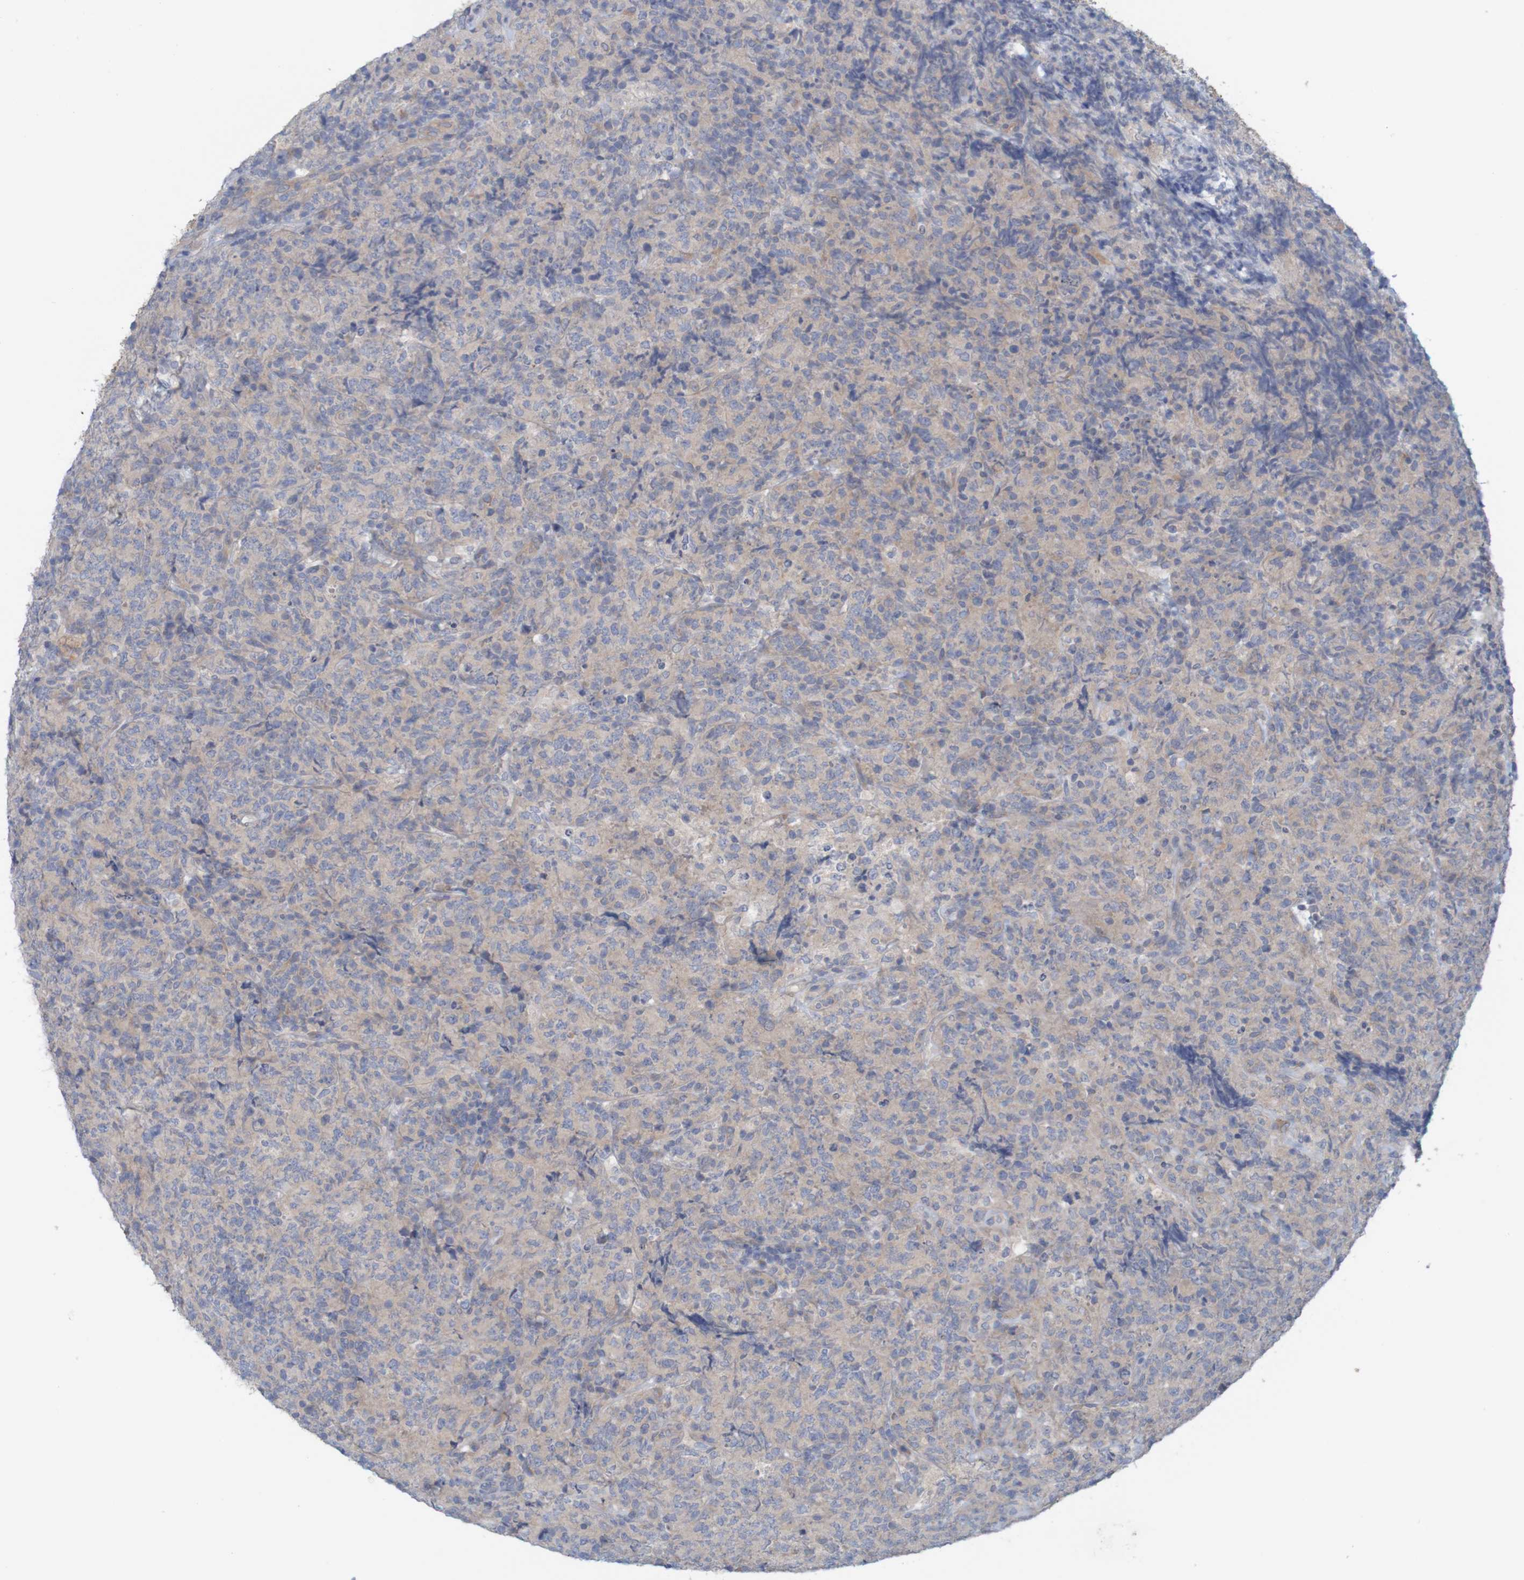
{"staining": {"intensity": "weak", "quantity": "<25%", "location": "cytoplasmic/membranous"}, "tissue": "lymphoma", "cell_type": "Tumor cells", "image_type": "cancer", "snomed": [{"axis": "morphology", "description": "Malignant lymphoma, non-Hodgkin's type, High grade"}, {"axis": "topography", "description": "Tonsil"}], "caption": "High power microscopy micrograph of an immunohistochemistry histopathology image of lymphoma, revealing no significant expression in tumor cells.", "gene": "KRT23", "patient": {"sex": "female", "age": 36}}